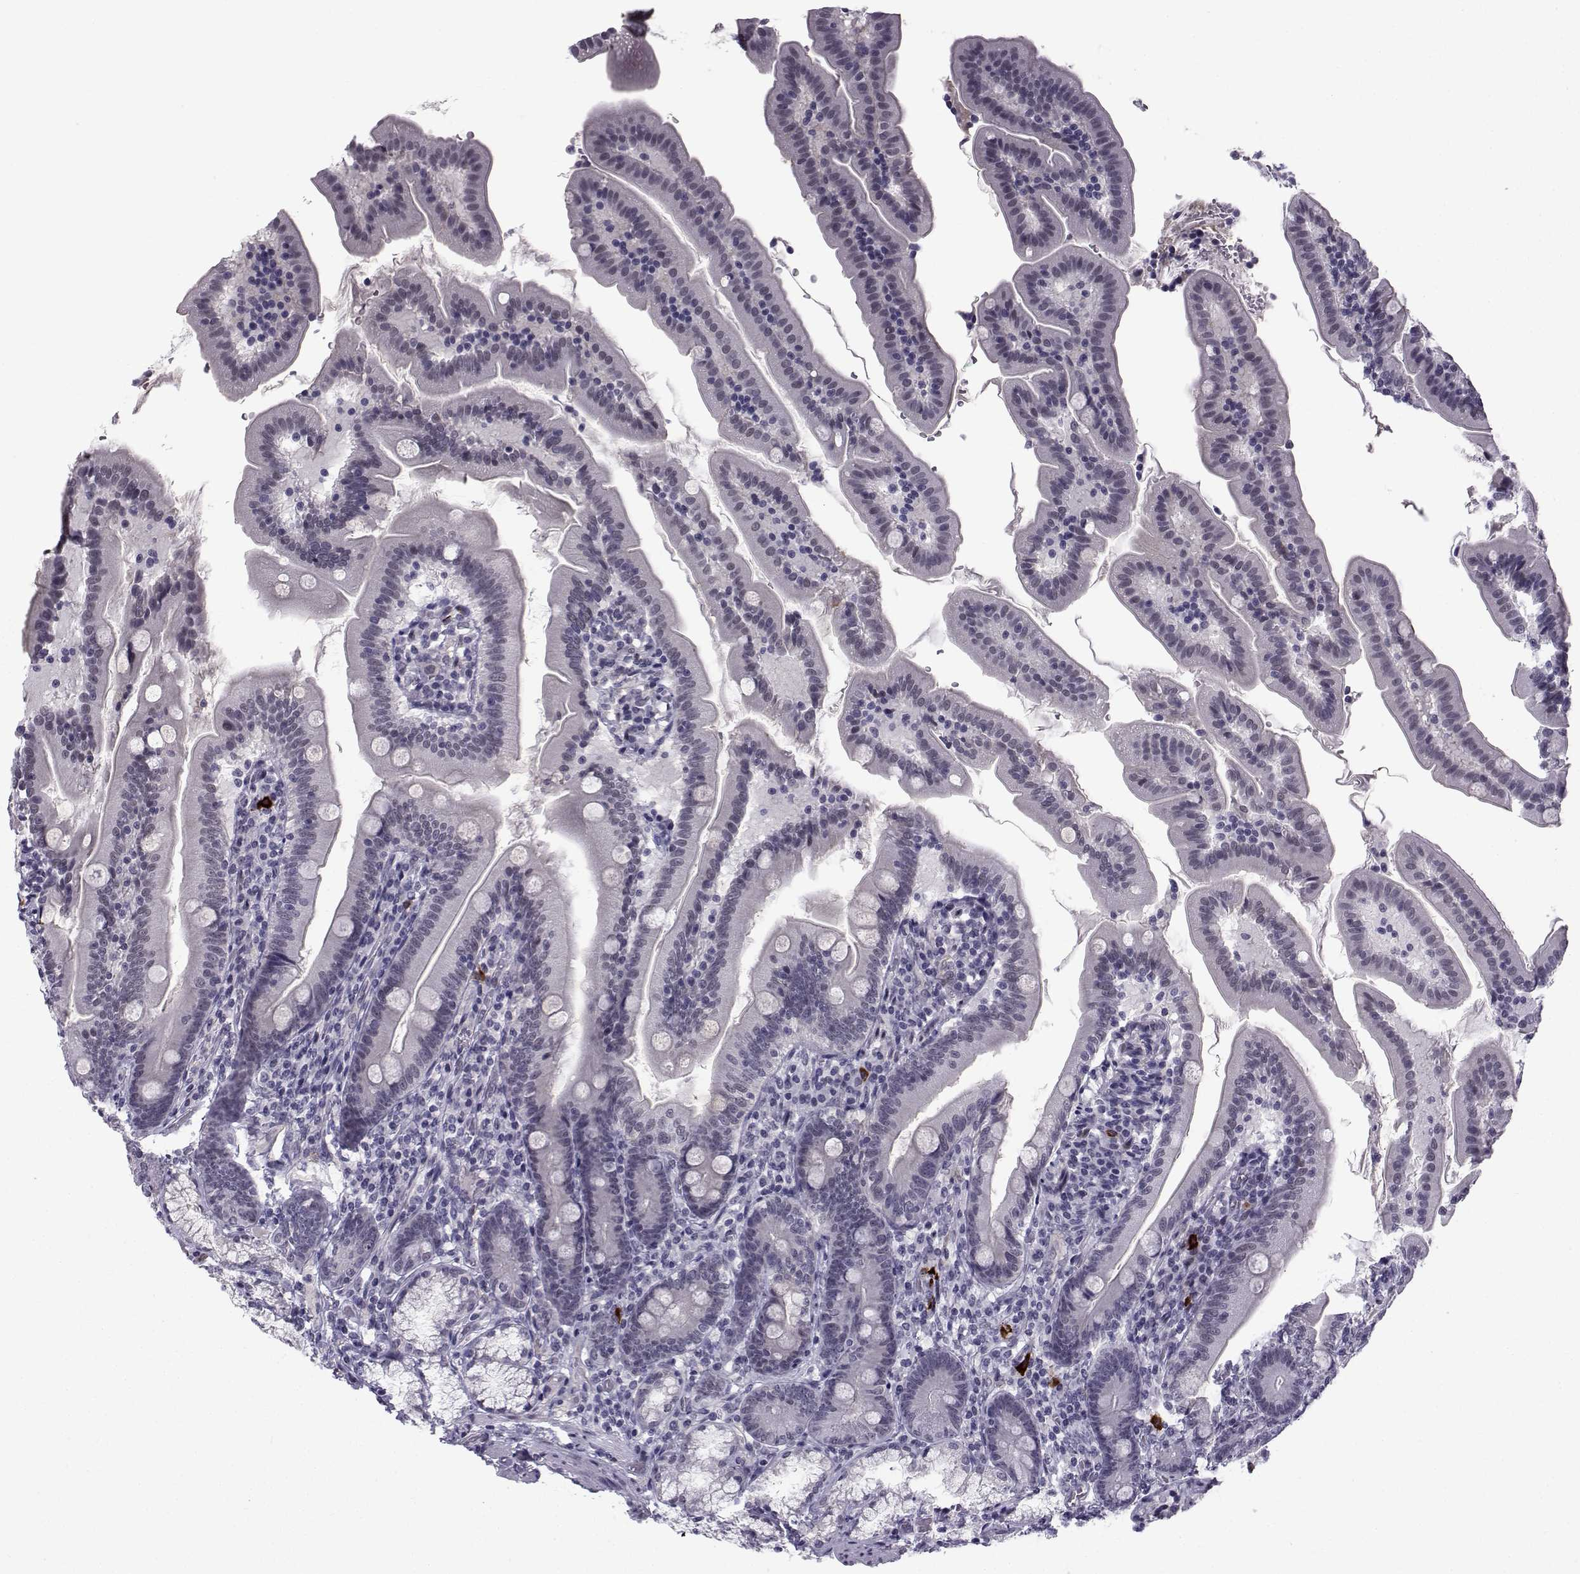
{"staining": {"intensity": "weak", "quantity": "<25%", "location": "nuclear"}, "tissue": "duodenum", "cell_type": "Glandular cells", "image_type": "normal", "snomed": [{"axis": "morphology", "description": "Normal tissue, NOS"}, {"axis": "topography", "description": "Duodenum"}], "caption": "The micrograph exhibits no significant positivity in glandular cells of duodenum. The staining is performed using DAB (3,3'-diaminobenzidine) brown chromogen with nuclei counter-stained in using hematoxylin.", "gene": "RBM24", "patient": {"sex": "female", "age": 67}}